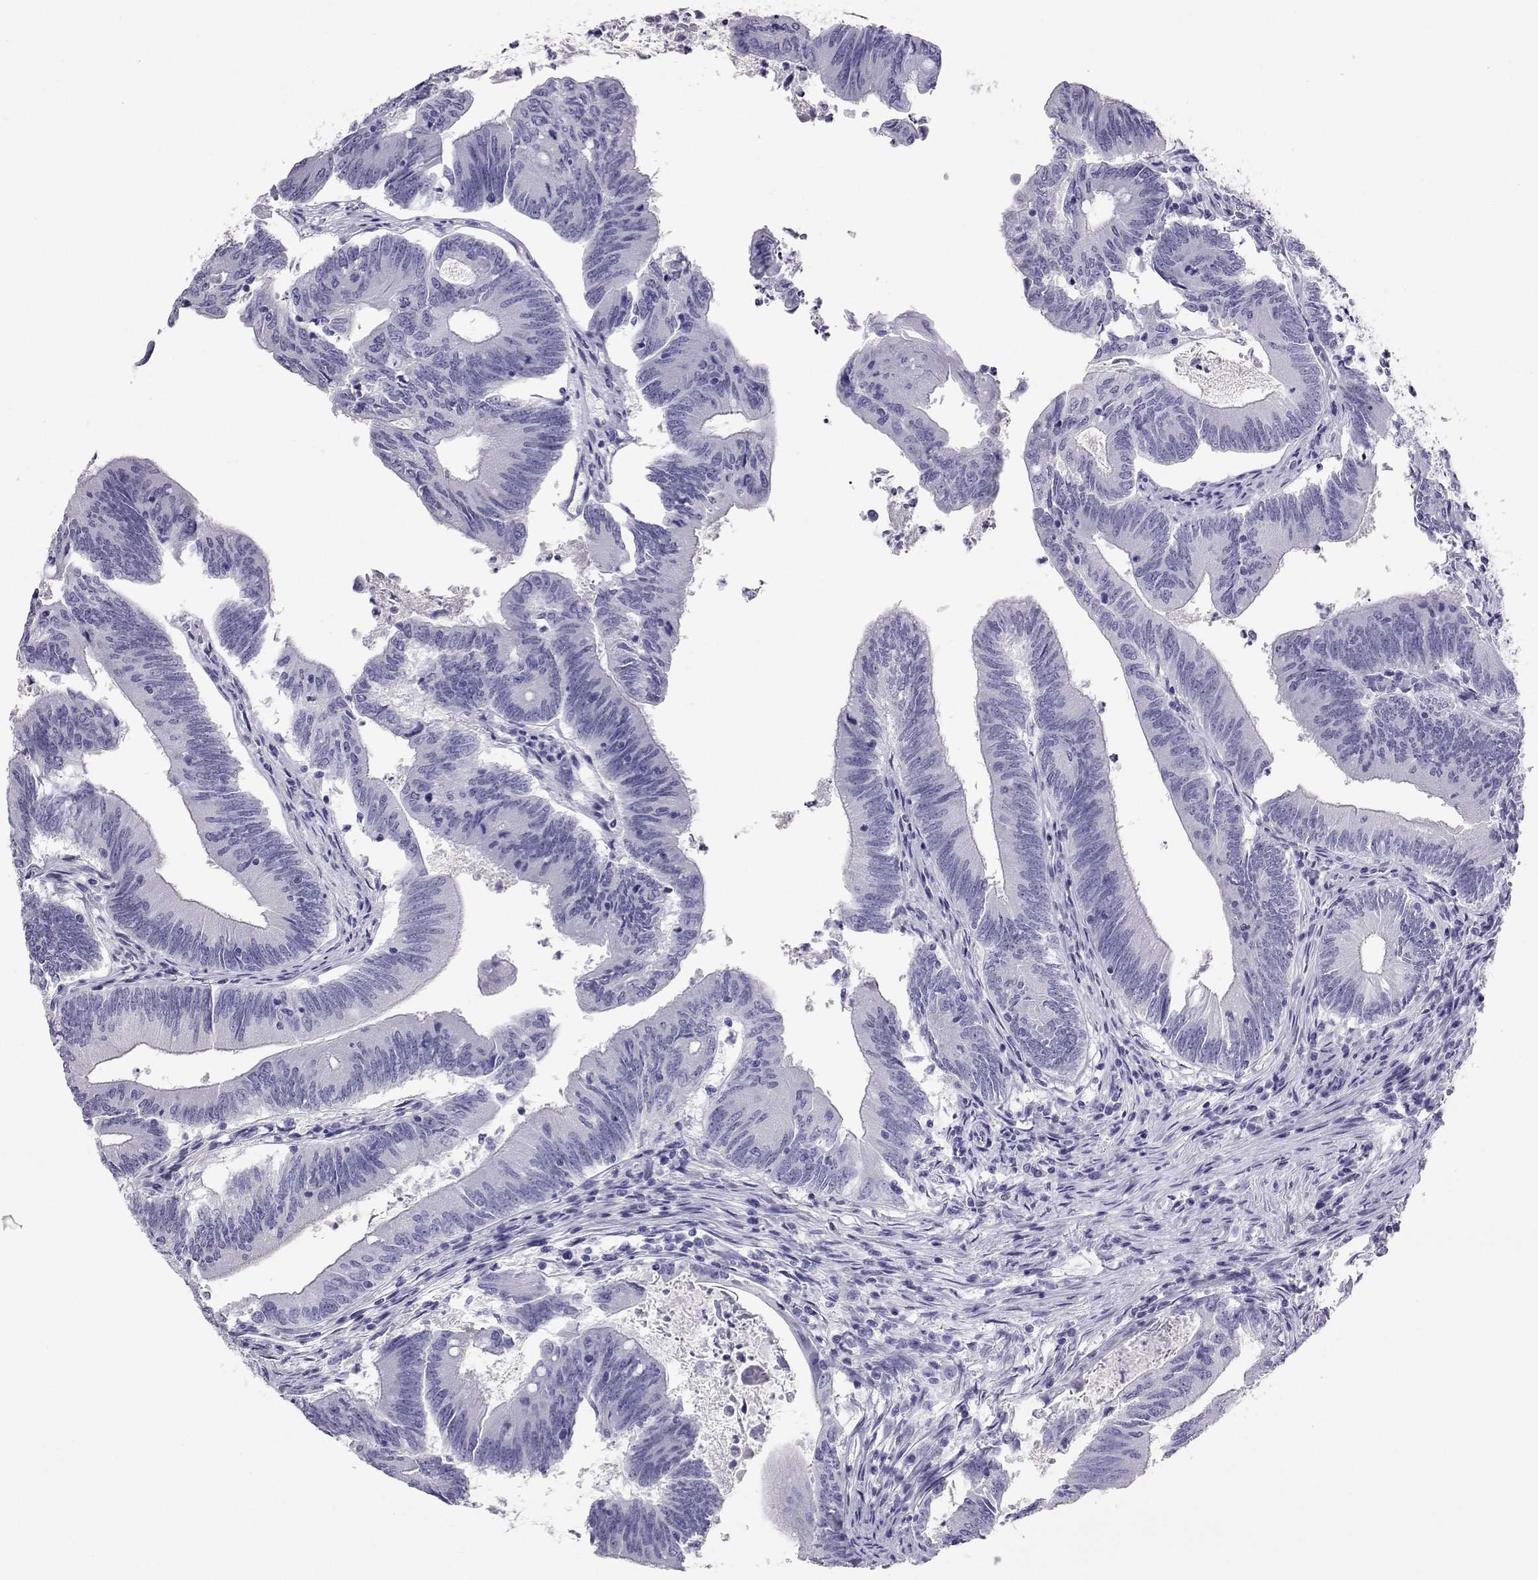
{"staining": {"intensity": "negative", "quantity": "none", "location": "none"}, "tissue": "colorectal cancer", "cell_type": "Tumor cells", "image_type": "cancer", "snomed": [{"axis": "morphology", "description": "Adenocarcinoma, NOS"}, {"axis": "topography", "description": "Colon"}], "caption": "IHC of human colorectal adenocarcinoma demonstrates no staining in tumor cells.", "gene": "PLIN4", "patient": {"sex": "female", "age": 70}}